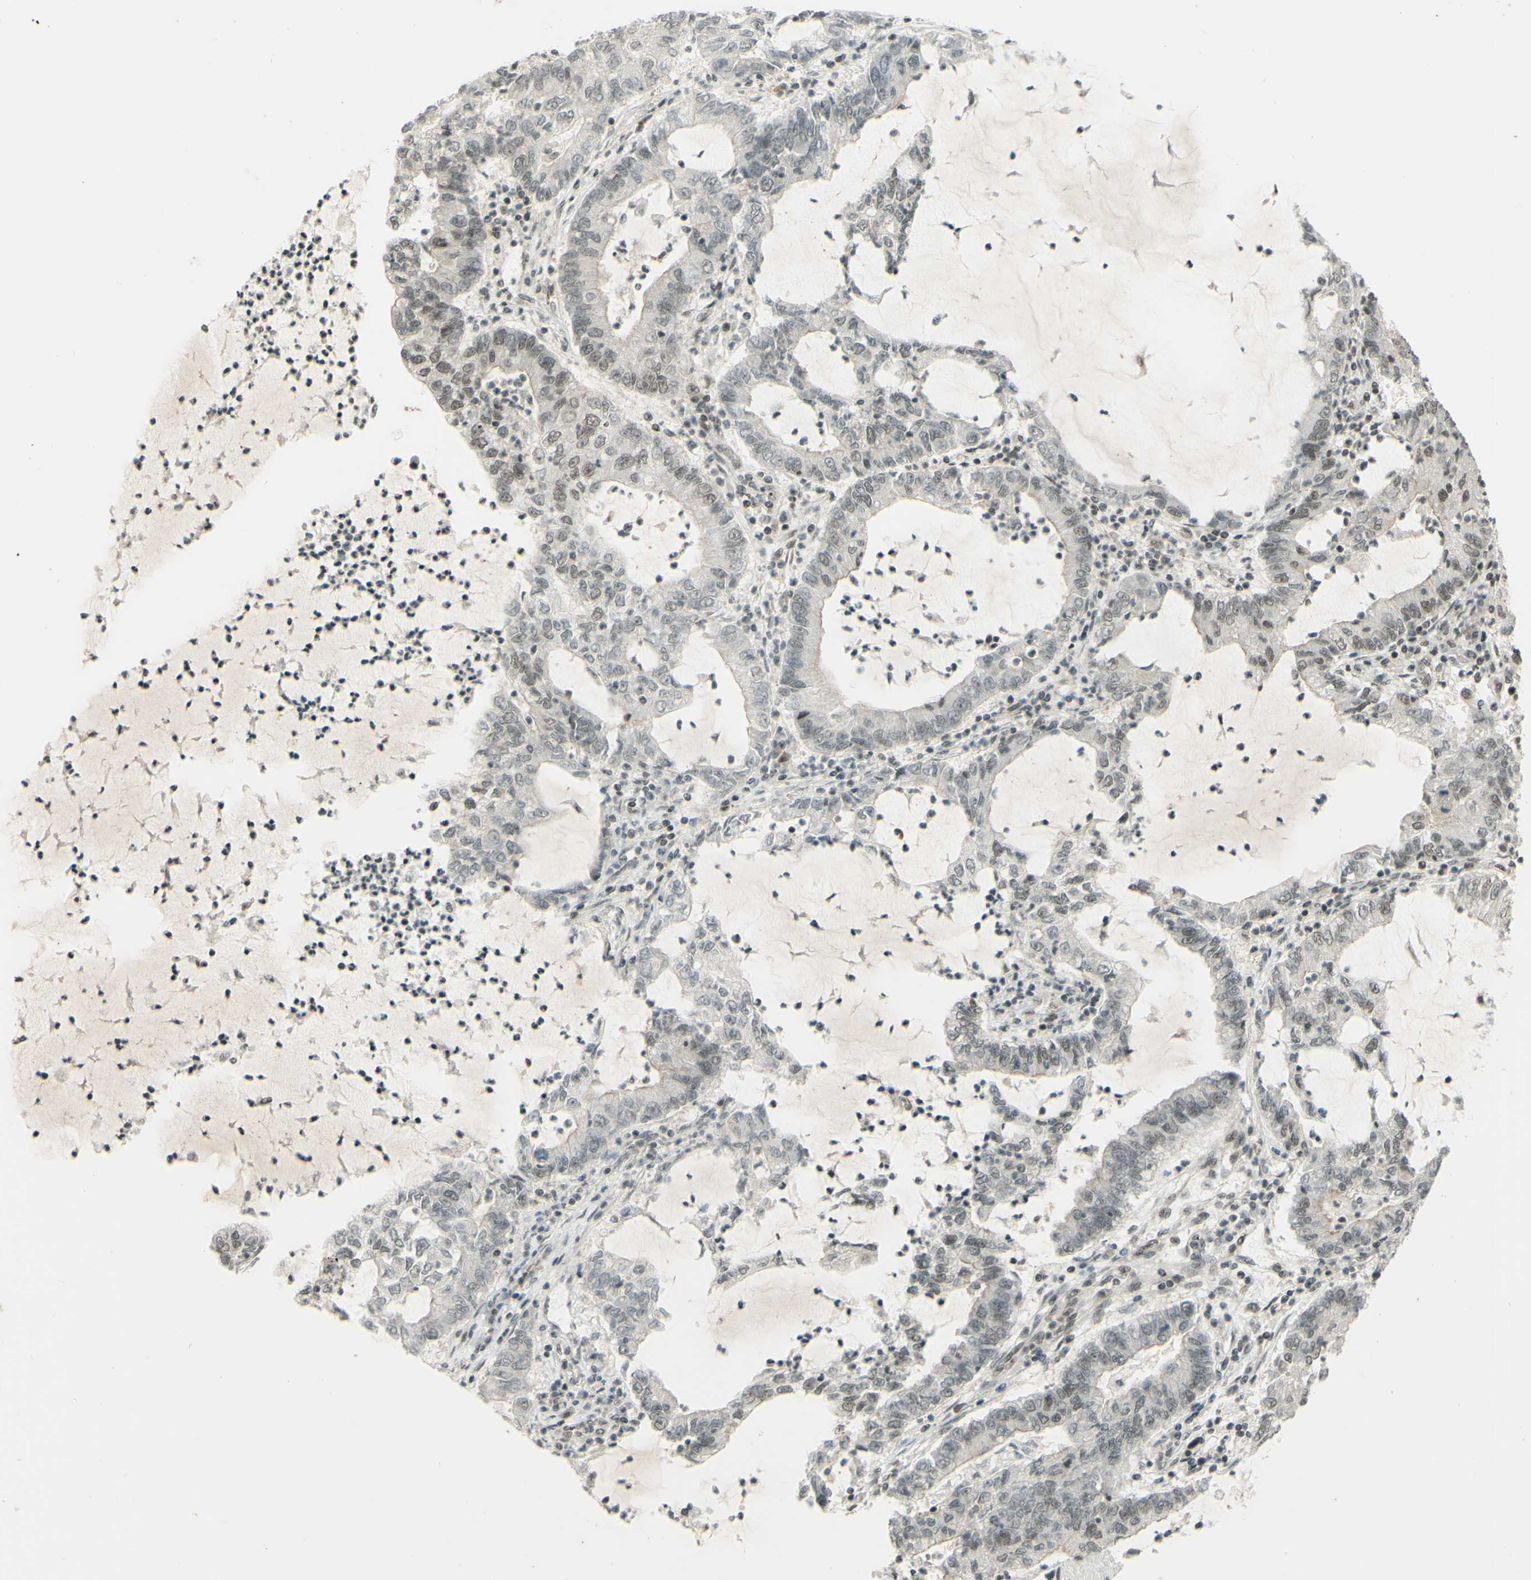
{"staining": {"intensity": "weak", "quantity": "25%-75%", "location": "nuclear"}, "tissue": "lung cancer", "cell_type": "Tumor cells", "image_type": "cancer", "snomed": [{"axis": "morphology", "description": "Adenocarcinoma, NOS"}, {"axis": "topography", "description": "Lung"}], "caption": "Lung adenocarcinoma tissue reveals weak nuclear positivity in about 25%-75% of tumor cells (DAB (3,3'-diaminobenzidine) IHC, brown staining for protein, blue staining for nuclei).", "gene": "SMARCB1", "patient": {"sex": "female", "age": 51}}